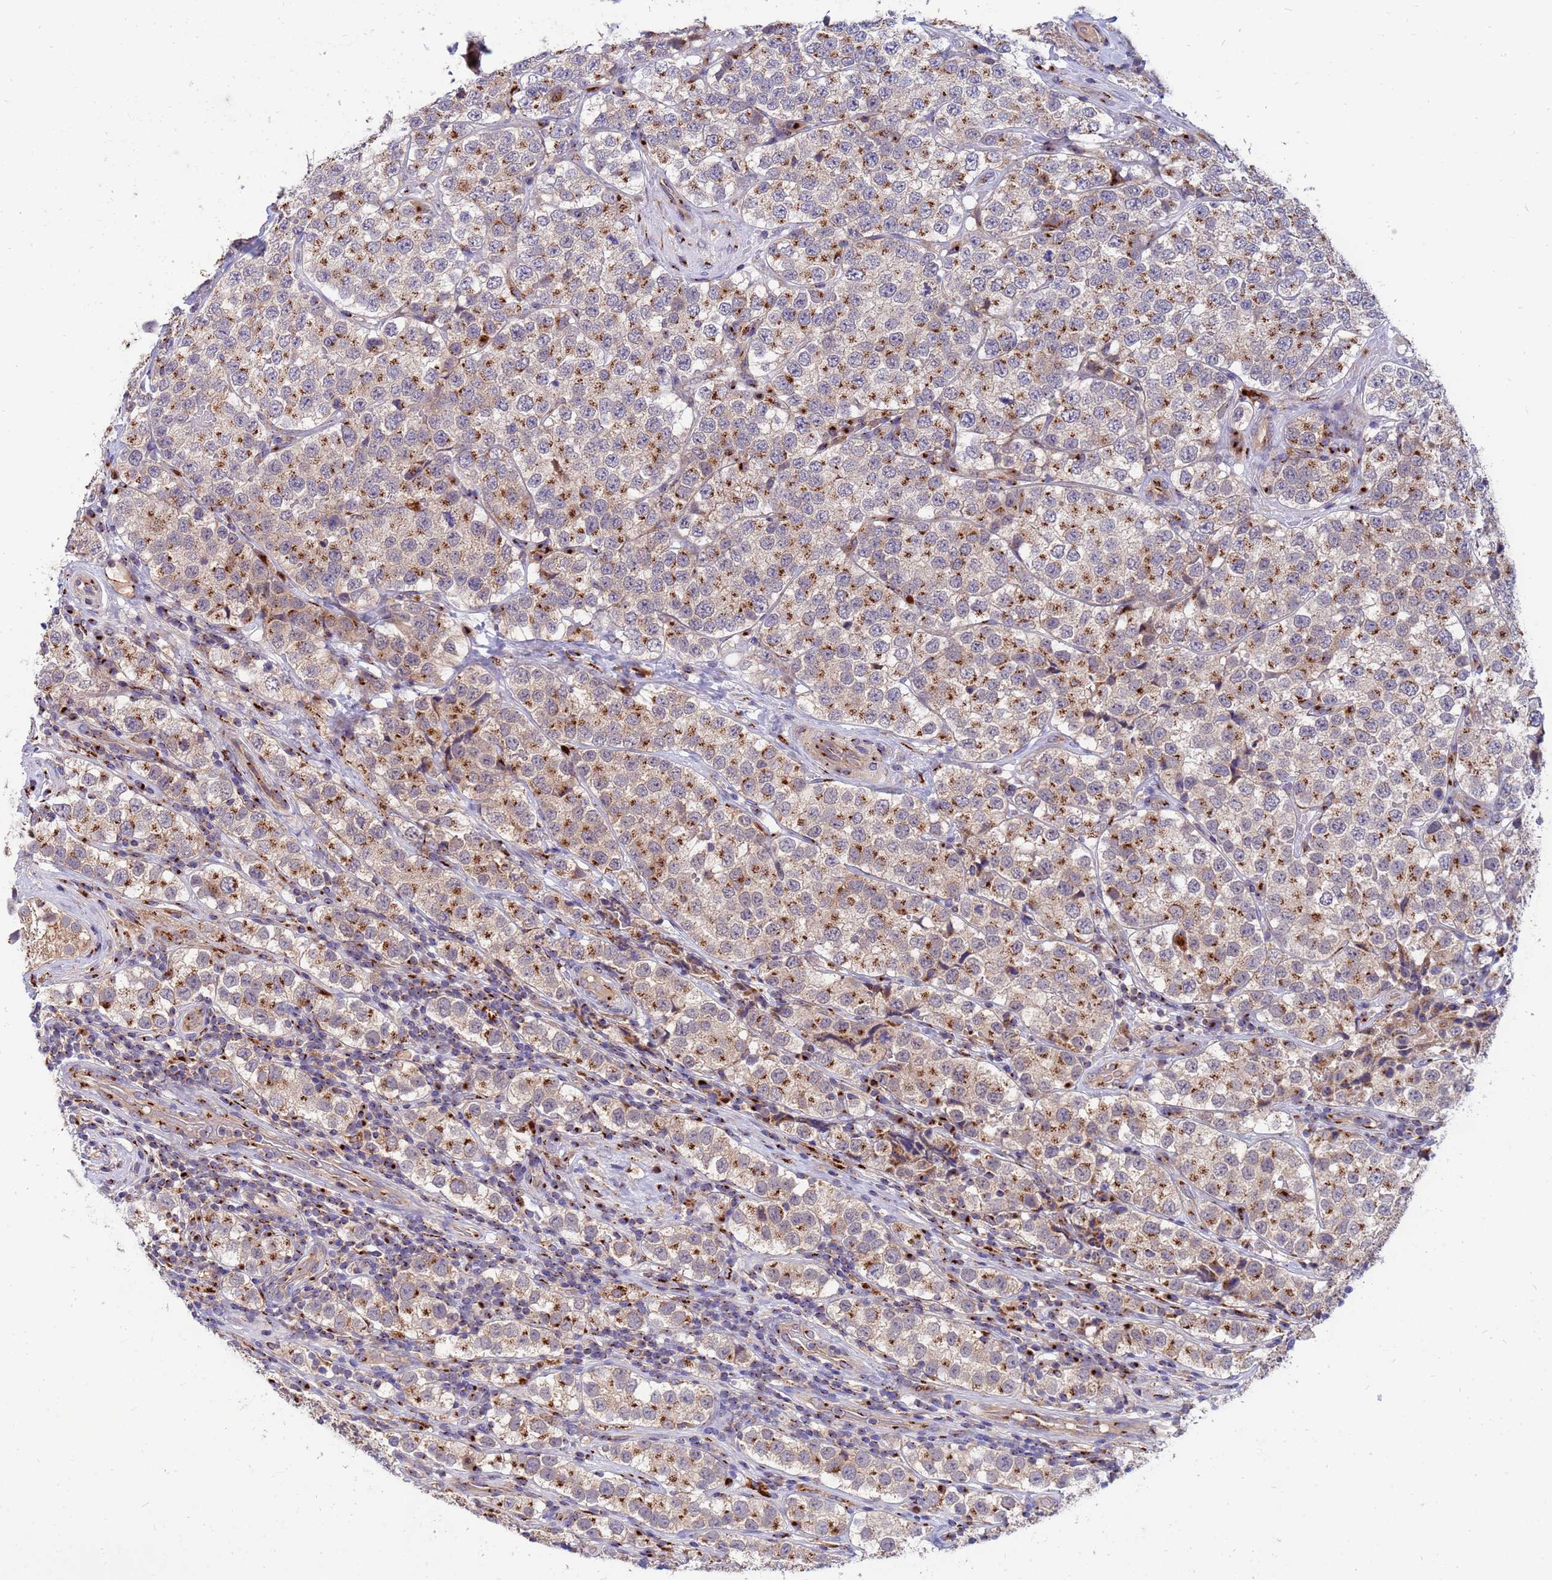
{"staining": {"intensity": "moderate", "quantity": ">75%", "location": "cytoplasmic/membranous"}, "tissue": "testis cancer", "cell_type": "Tumor cells", "image_type": "cancer", "snomed": [{"axis": "morphology", "description": "Seminoma, NOS"}, {"axis": "topography", "description": "Testis"}], "caption": "Immunohistochemistry micrograph of seminoma (testis) stained for a protein (brown), which exhibits medium levels of moderate cytoplasmic/membranous positivity in approximately >75% of tumor cells.", "gene": "HPS3", "patient": {"sex": "male", "age": 34}}